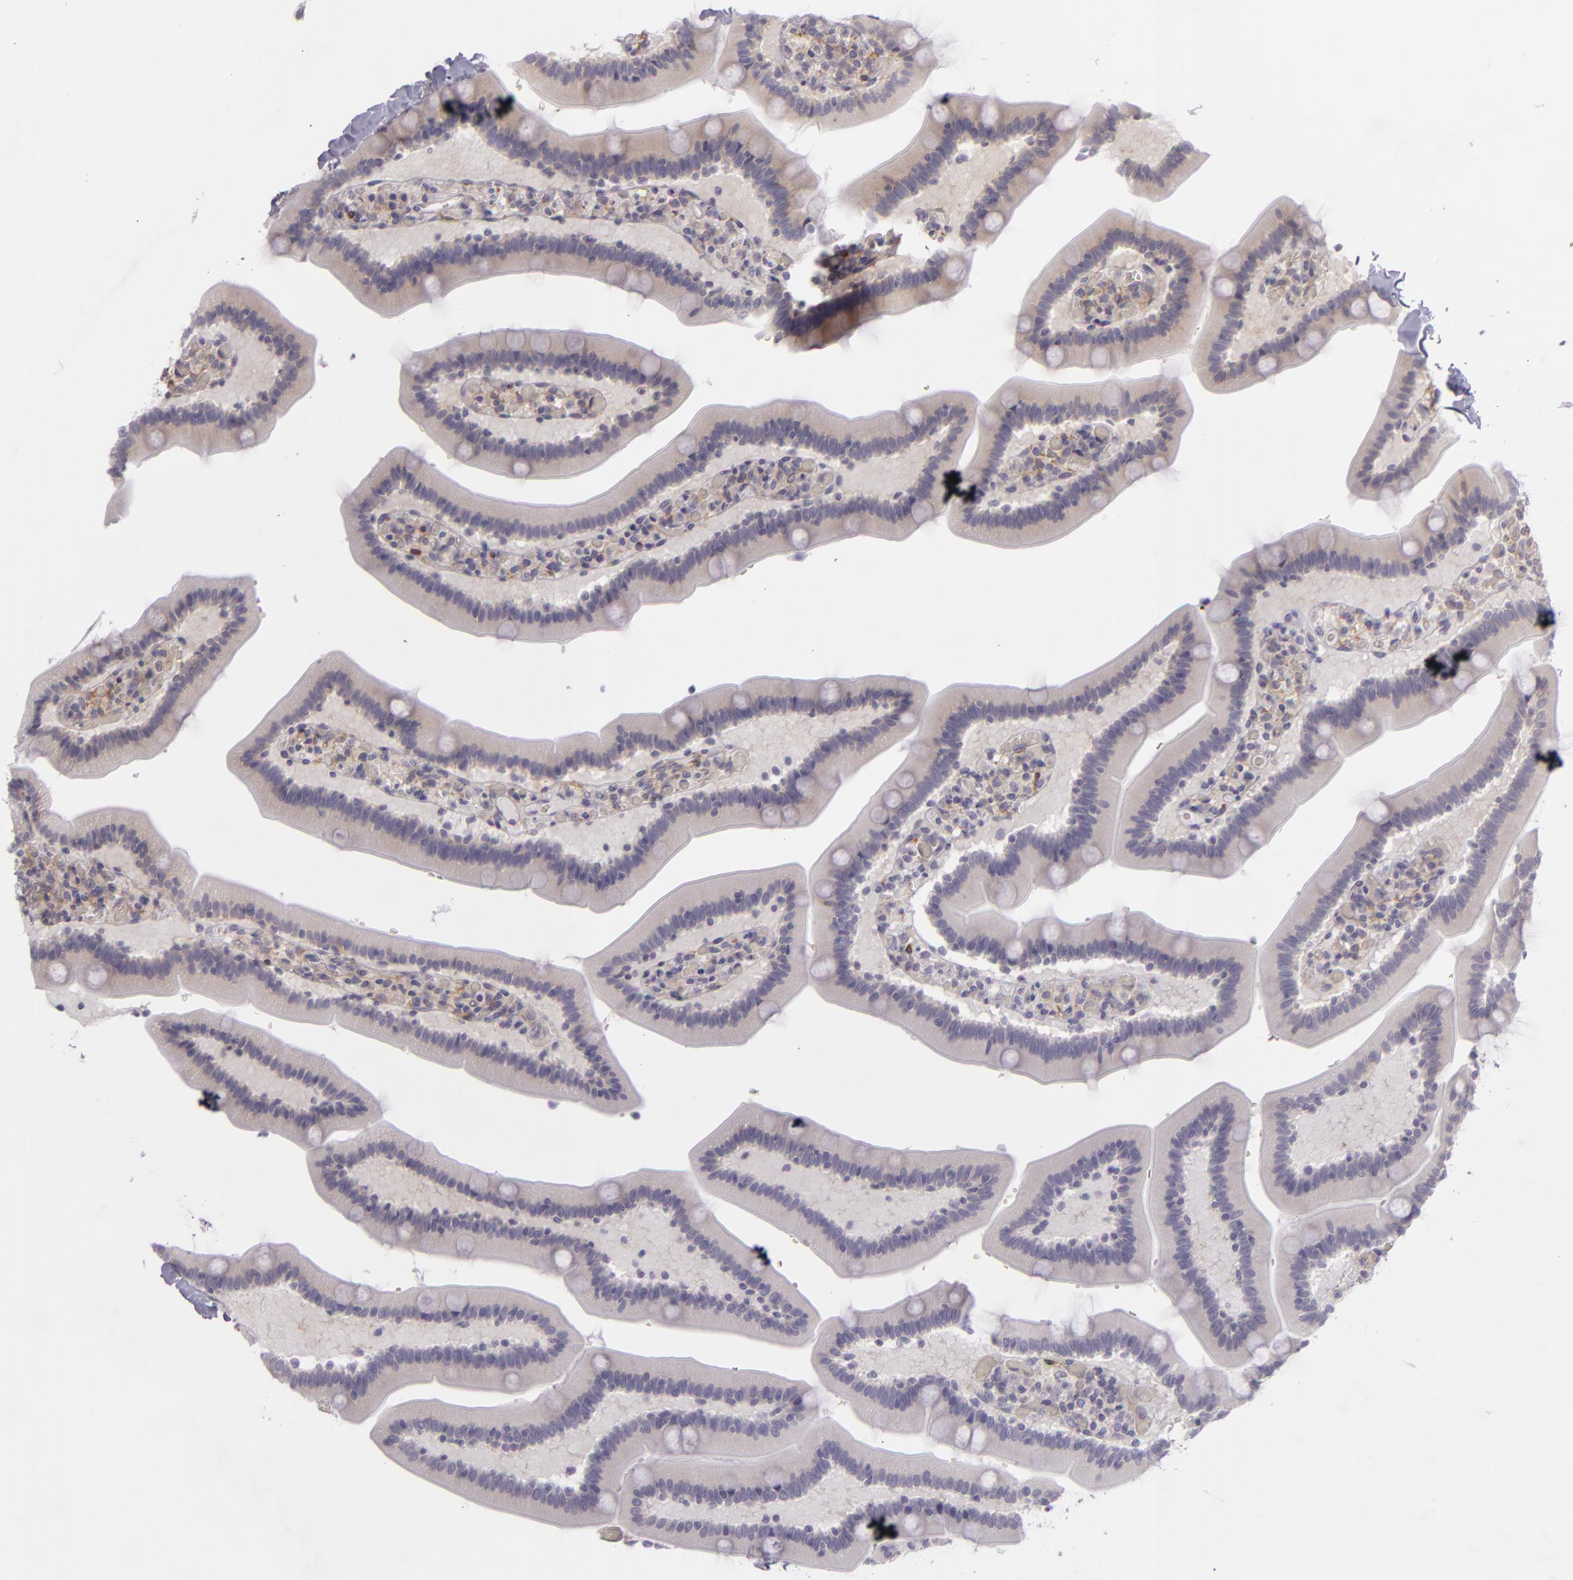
{"staining": {"intensity": "negative", "quantity": "none", "location": "none"}, "tissue": "duodenum", "cell_type": "Glandular cells", "image_type": "normal", "snomed": [{"axis": "morphology", "description": "Normal tissue, NOS"}, {"axis": "topography", "description": "Duodenum"}], "caption": "Immunohistochemistry (IHC) of normal duodenum demonstrates no expression in glandular cells. (DAB IHC with hematoxylin counter stain).", "gene": "ZC3H7B", "patient": {"sex": "male", "age": 66}}